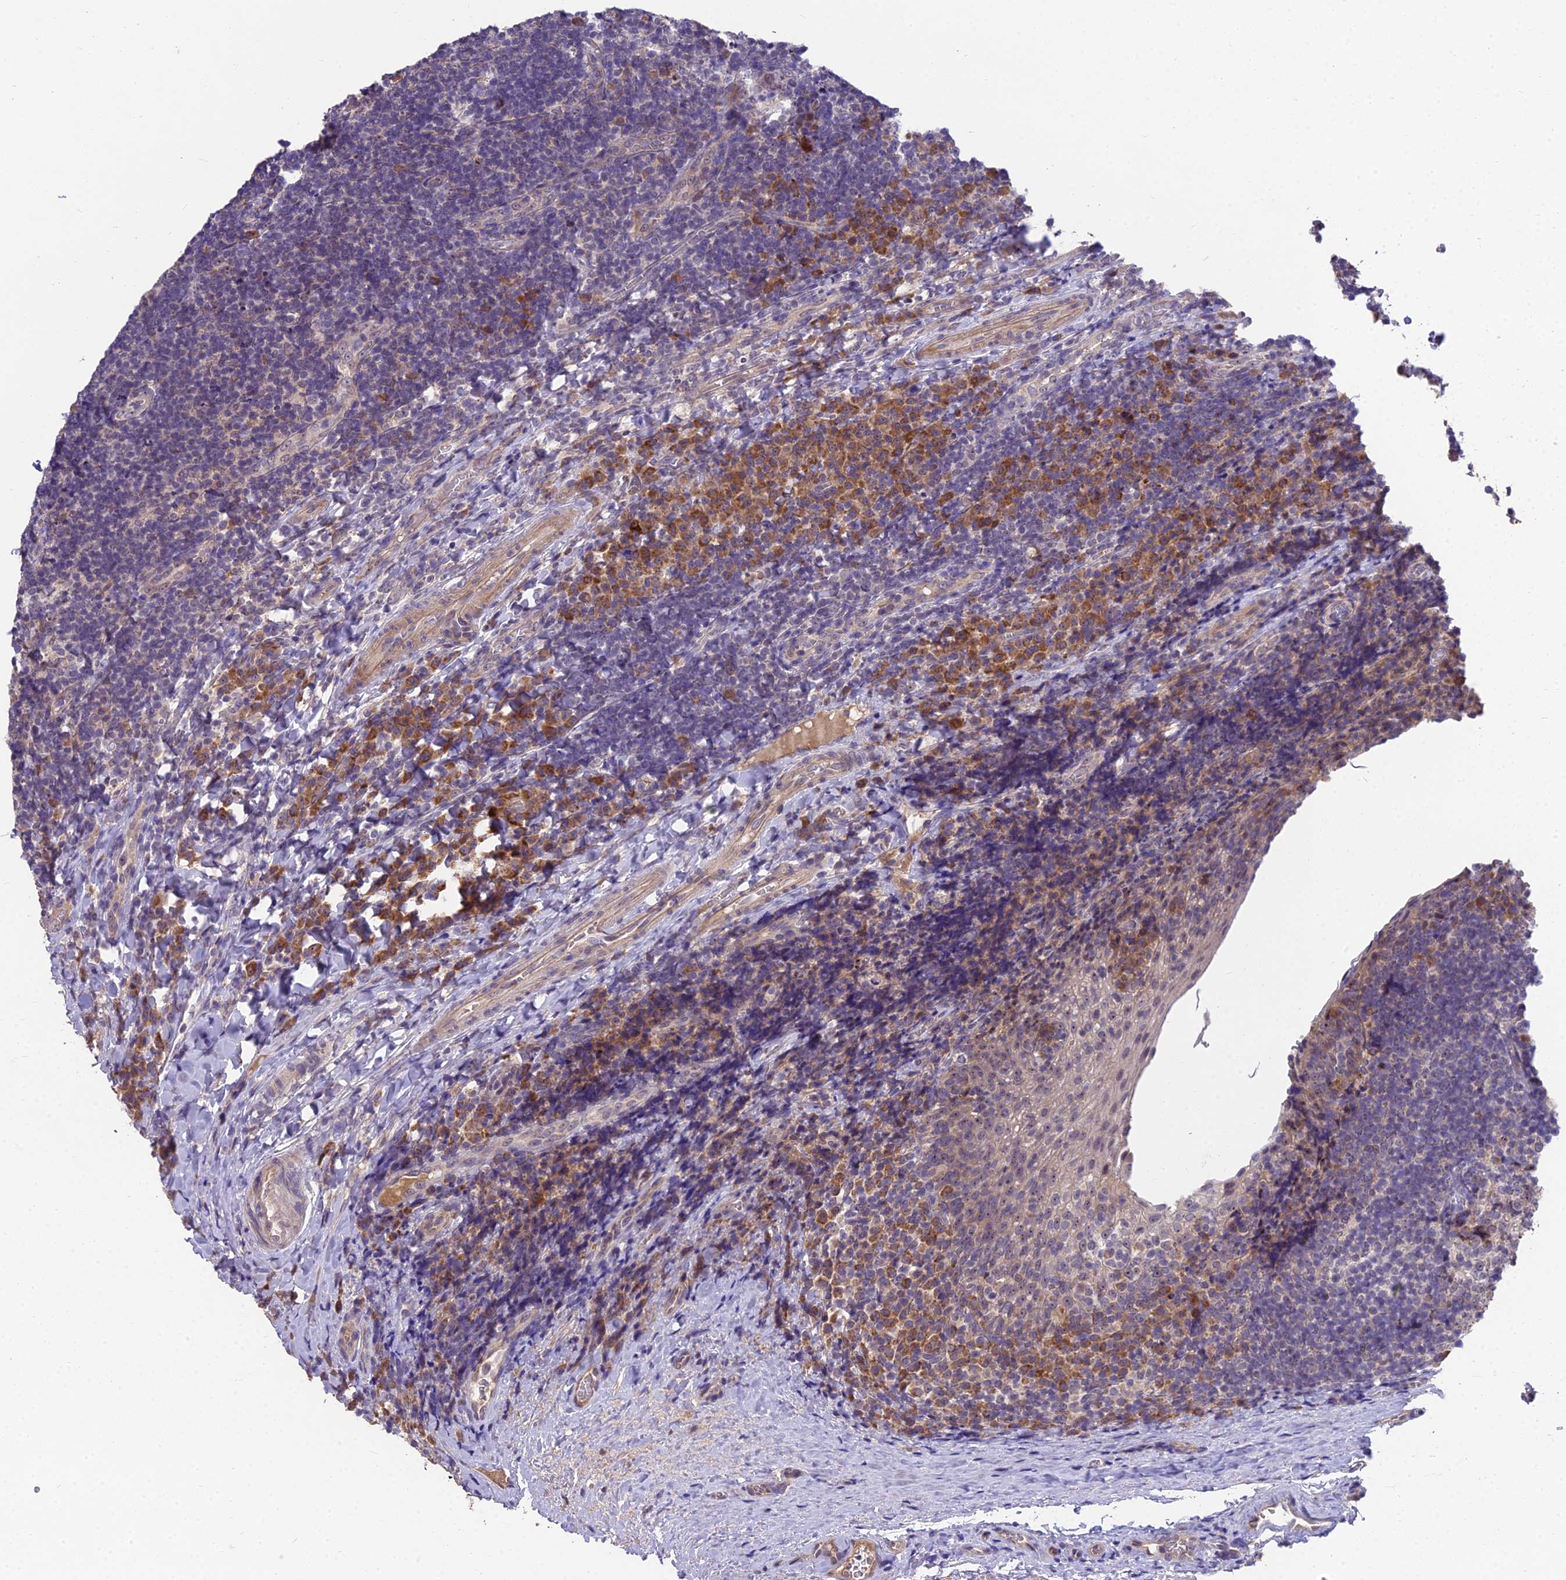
{"staining": {"intensity": "negative", "quantity": "none", "location": "none"}, "tissue": "tonsil", "cell_type": "Germinal center cells", "image_type": "normal", "snomed": [{"axis": "morphology", "description": "Normal tissue, NOS"}, {"axis": "topography", "description": "Tonsil"}], "caption": "Tonsil stained for a protein using IHC shows no expression germinal center cells.", "gene": "ZNF333", "patient": {"sex": "male", "age": 17}}